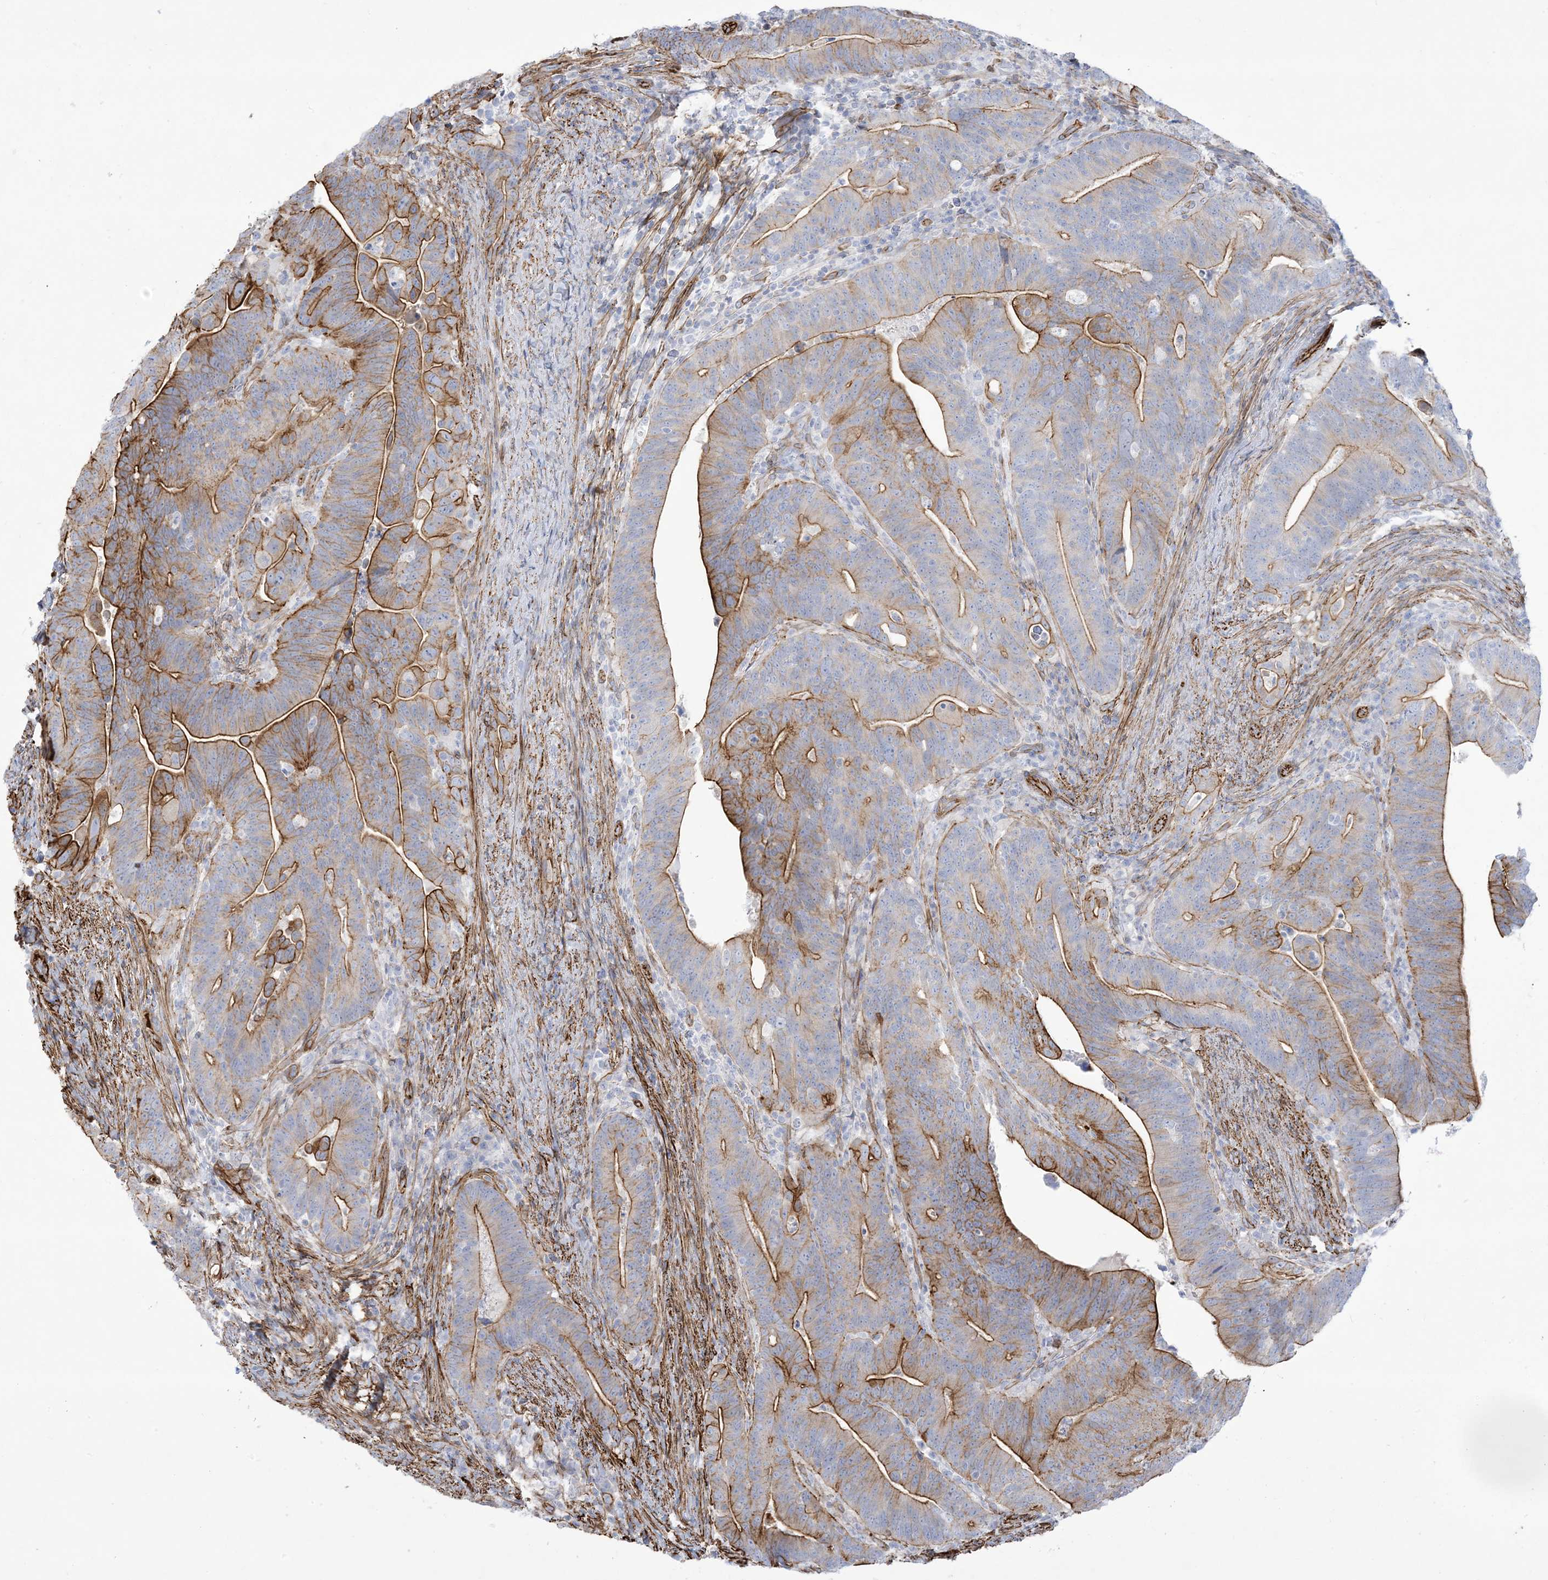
{"staining": {"intensity": "strong", "quantity": "25%-75%", "location": "cytoplasmic/membranous"}, "tissue": "colorectal cancer", "cell_type": "Tumor cells", "image_type": "cancer", "snomed": [{"axis": "morphology", "description": "Adenocarcinoma, NOS"}, {"axis": "topography", "description": "Colon"}], "caption": "About 25%-75% of tumor cells in colorectal cancer (adenocarcinoma) exhibit strong cytoplasmic/membranous protein positivity as visualized by brown immunohistochemical staining.", "gene": "B3GNT7", "patient": {"sex": "female", "age": 66}}